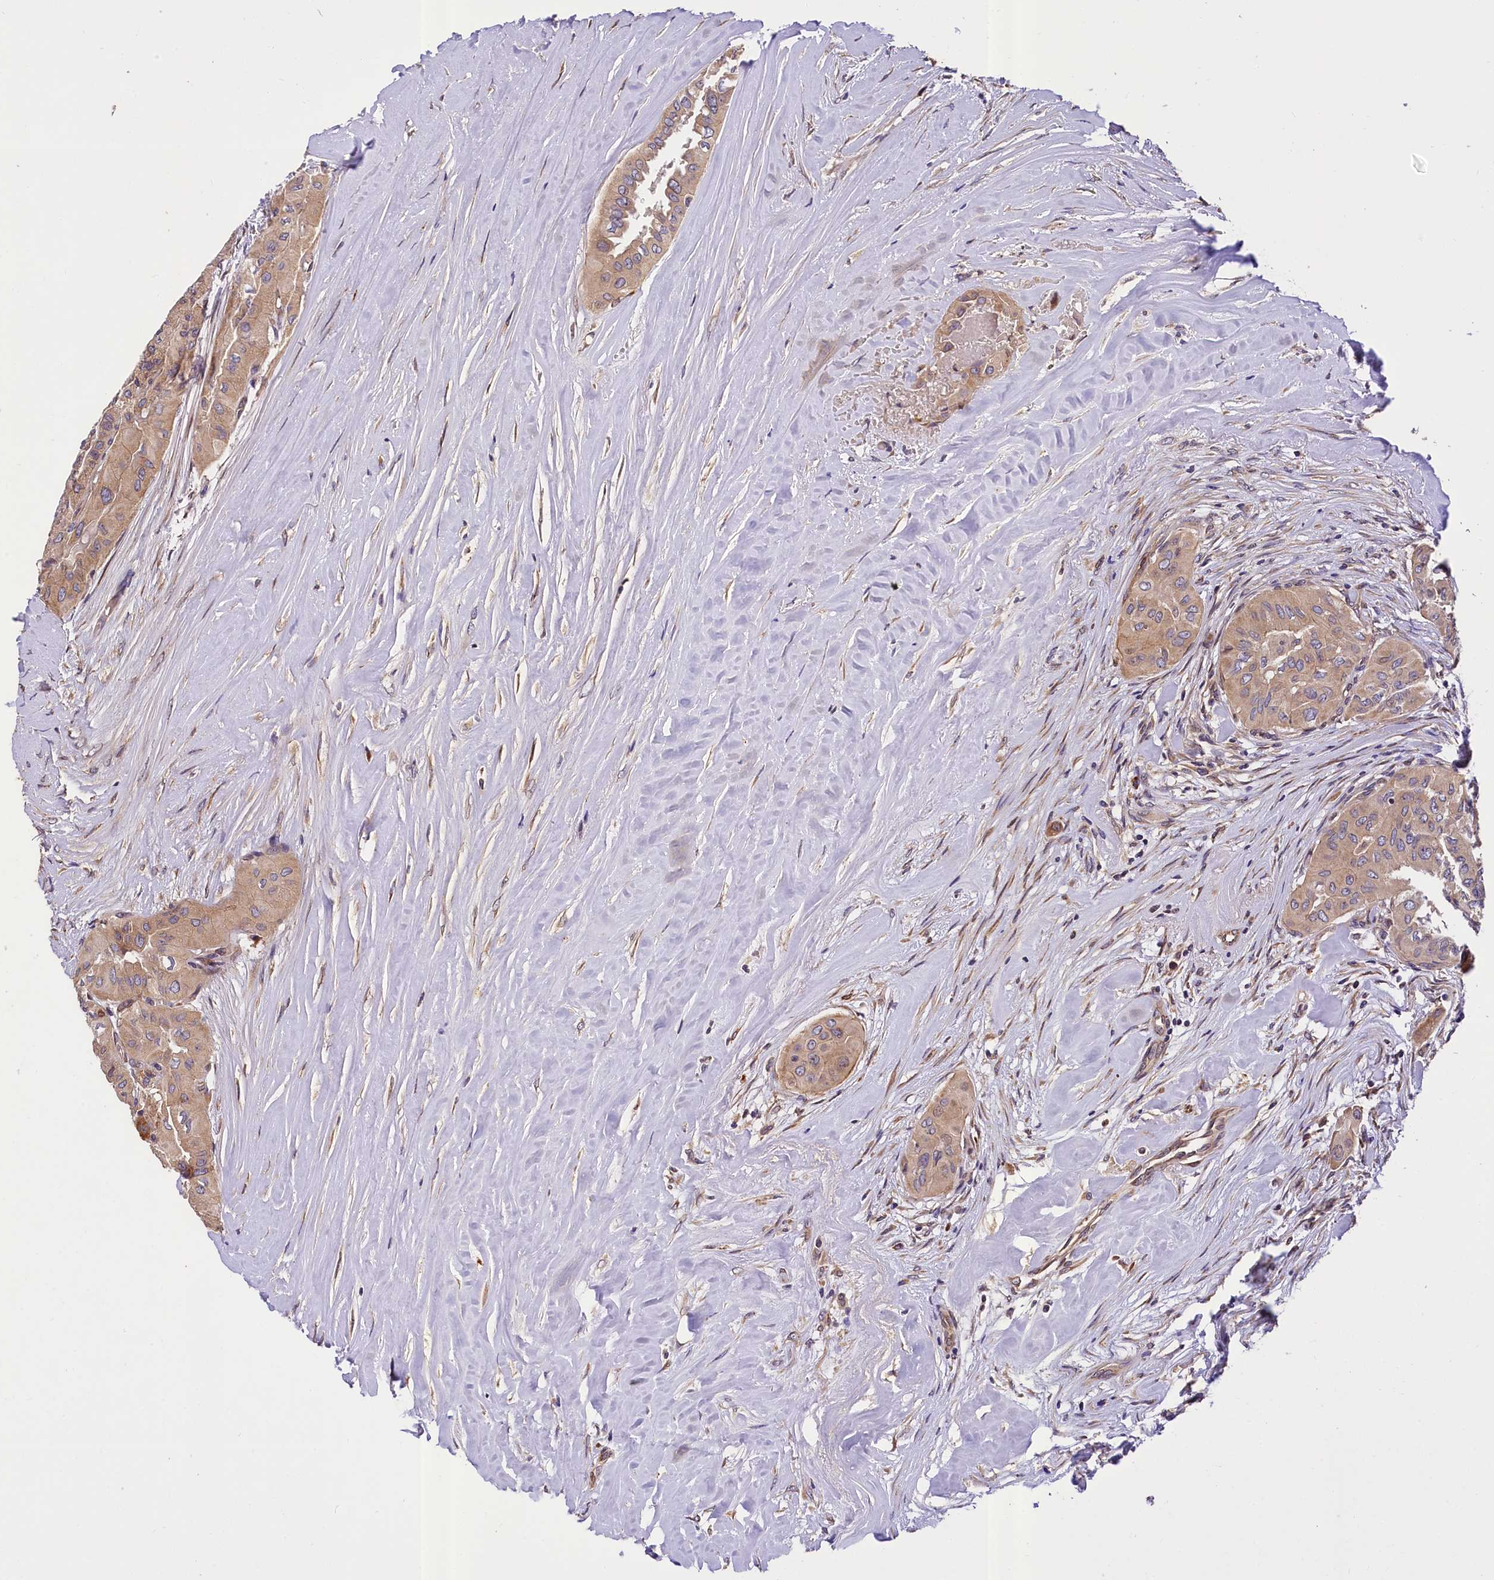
{"staining": {"intensity": "moderate", "quantity": ">75%", "location": "cytoplasmic/membranous,nuclear"}, "tissue": "thyroid cancer", "cell_type": "Tumor cells", "image_type": "cancer", "snomed": [{"axis": "morphology", "description": "Papillary adenocarcinoma, NOS"}, {"axis": "topography", "description": "Thyroid gland"}], "caption": "Tumor cells reveal medium levels of moderate cytoplasmic/membranous and nuclear expression in approximately >75% of cells in thyroid cancer. The protein is shown in brown color, while the nuclei are stained blue.", "gene": "SUPV3L1", "patient": {"sex": "female", "age": 59}}